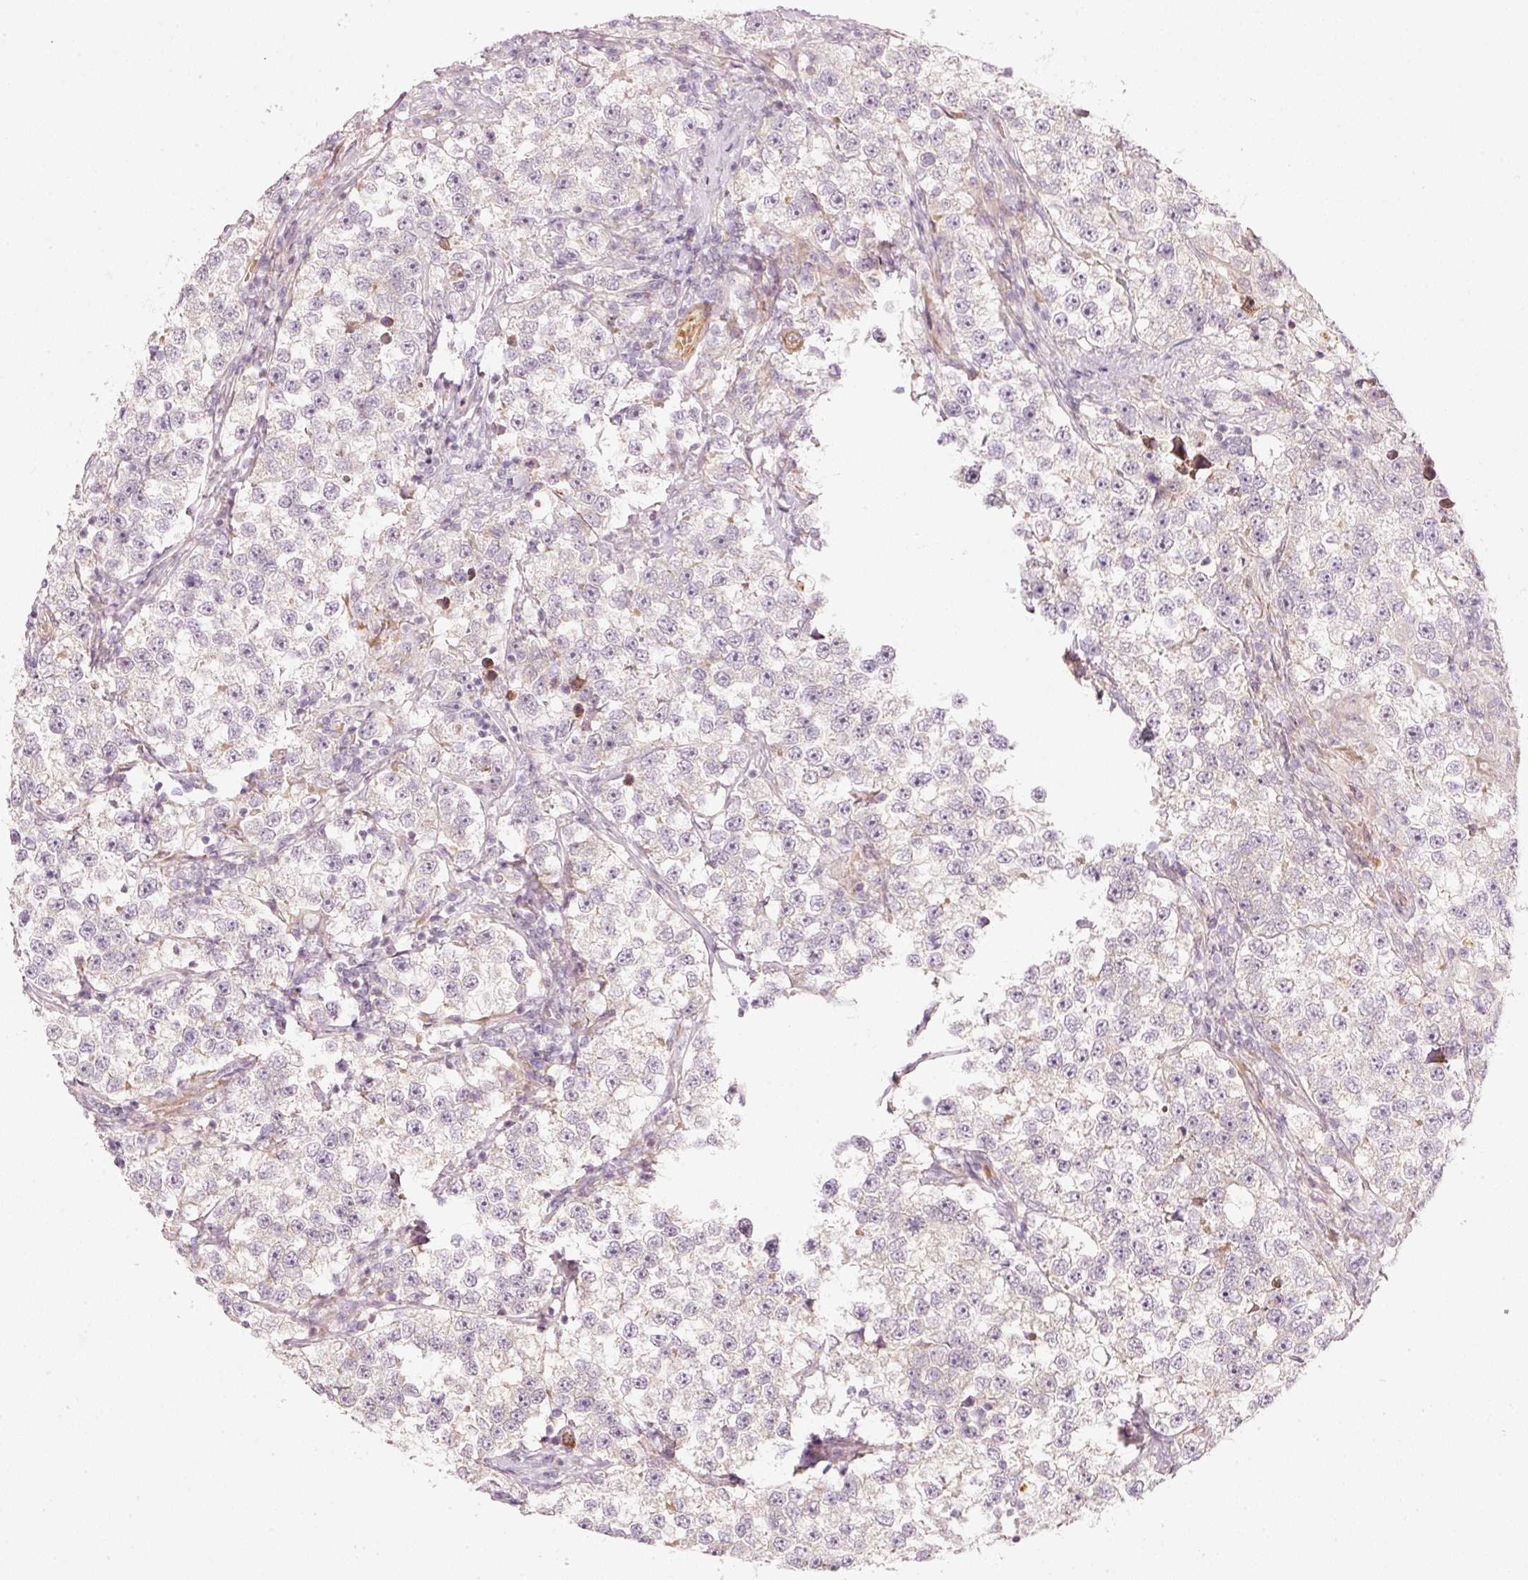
{"staining": {"intensity": "negative", "quantity": "none", "location": "none"}, "tissue": "testis cancer", "cell_type": "Tumor cells", "image_type": "cancer", "snomed": [{"axis": "morphology", "description": "Seminoma, NOS"}, {"axis": "topography", "description": "Testis"}], "caption": "Immunohistochemistry of human testis cancer (seminoma) displays no expression in tumor cells.", "gene": "KCNQ1", "patient": {"sex": "male", "age": 46}}